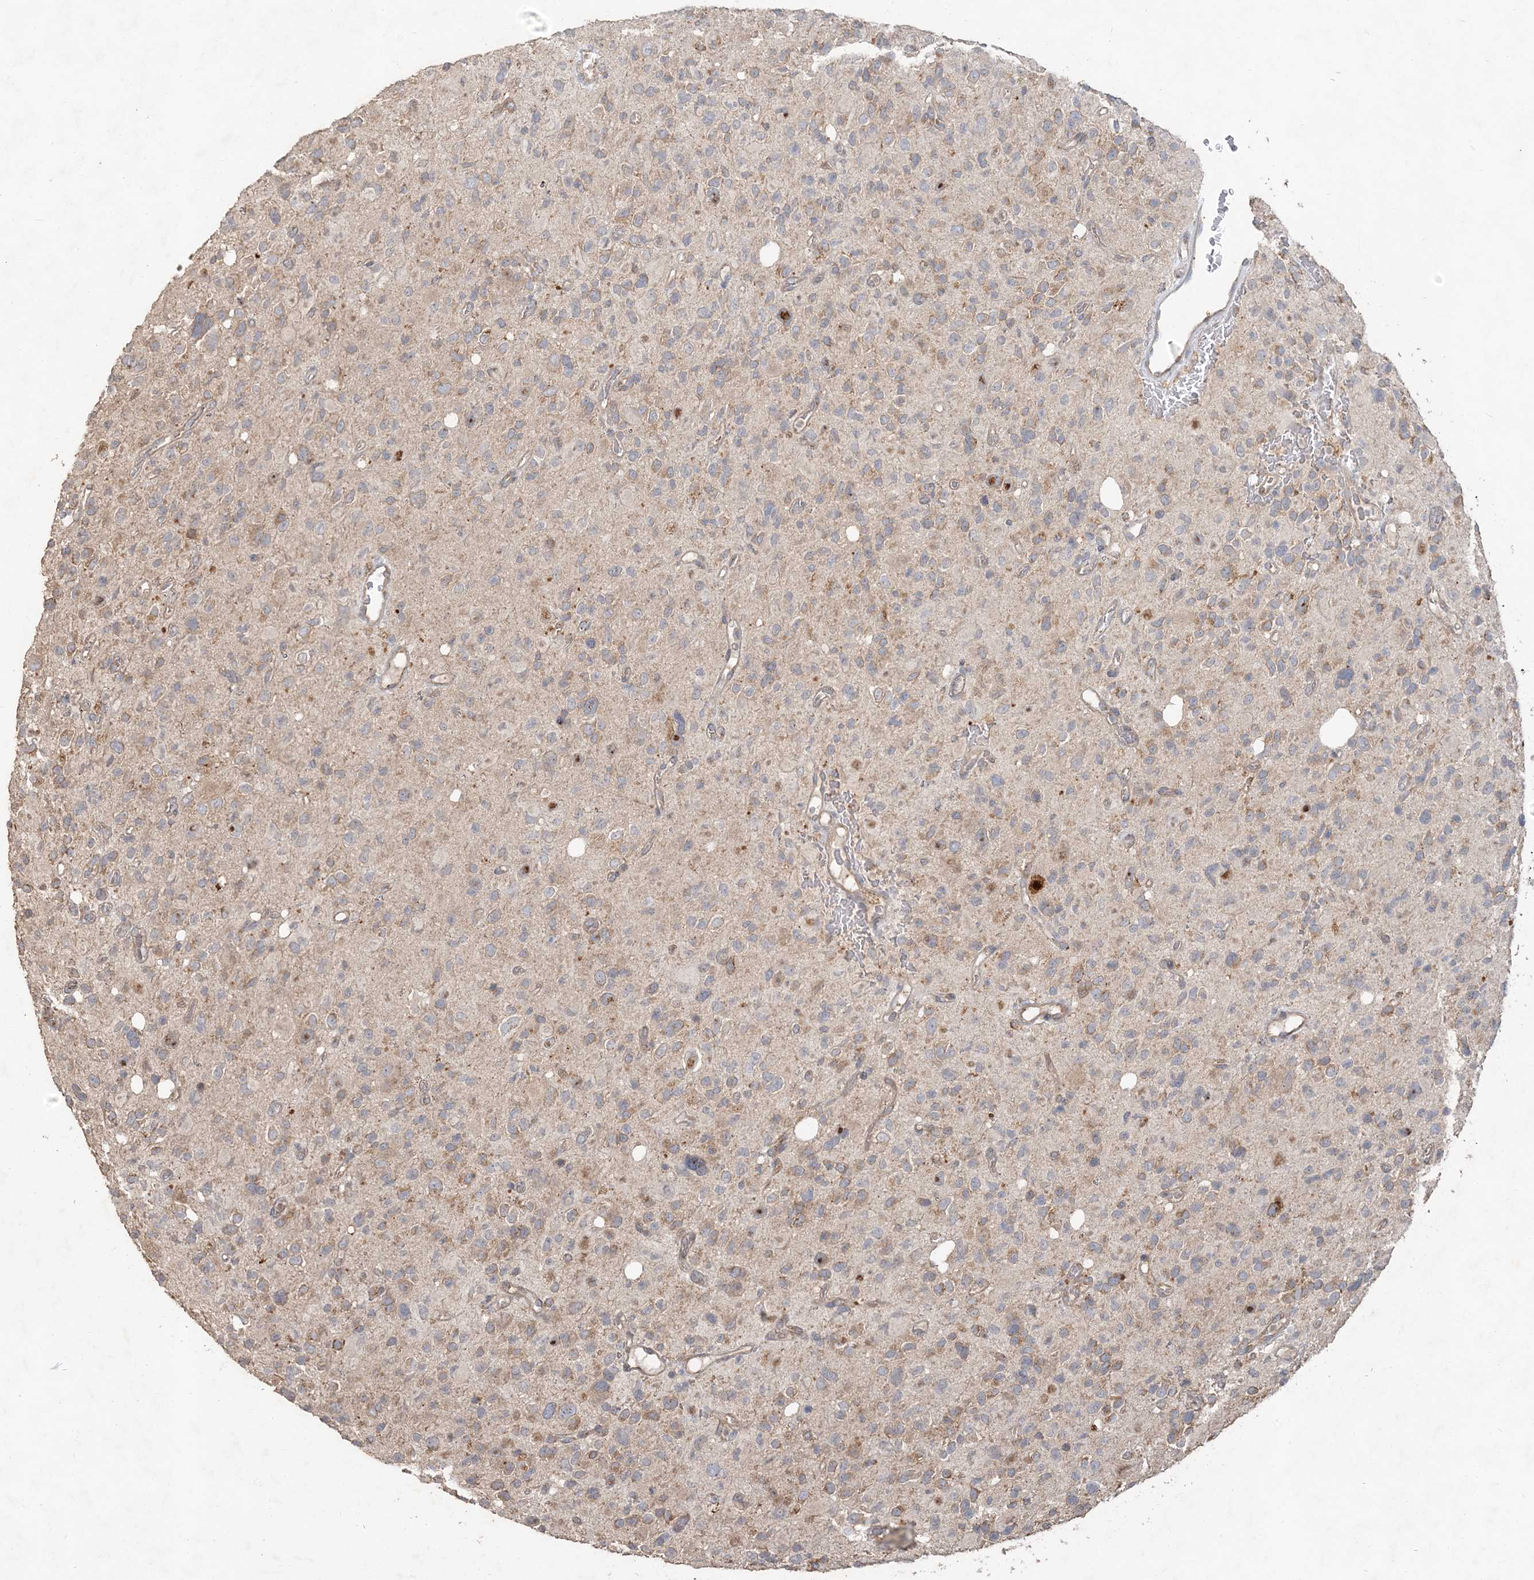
{"staining": {"intensity": "weak", "quantity": "<25%", "location": "cytoplasmic/membranous"}, "tissue": "glioma", "cell_type": "Tumor cells", "image_type": "cancer", "snomed": [{"axis": "morphology", "description": "Glioma, malignant, High grade"}, {"axis": "topography", "description": "Brain"}], "caption": "Immunohistochemical staining of glioma shows no significant staining in tumor cells.", "gene": "RAB14", "patient": {"sex": "male", "age": 48}}